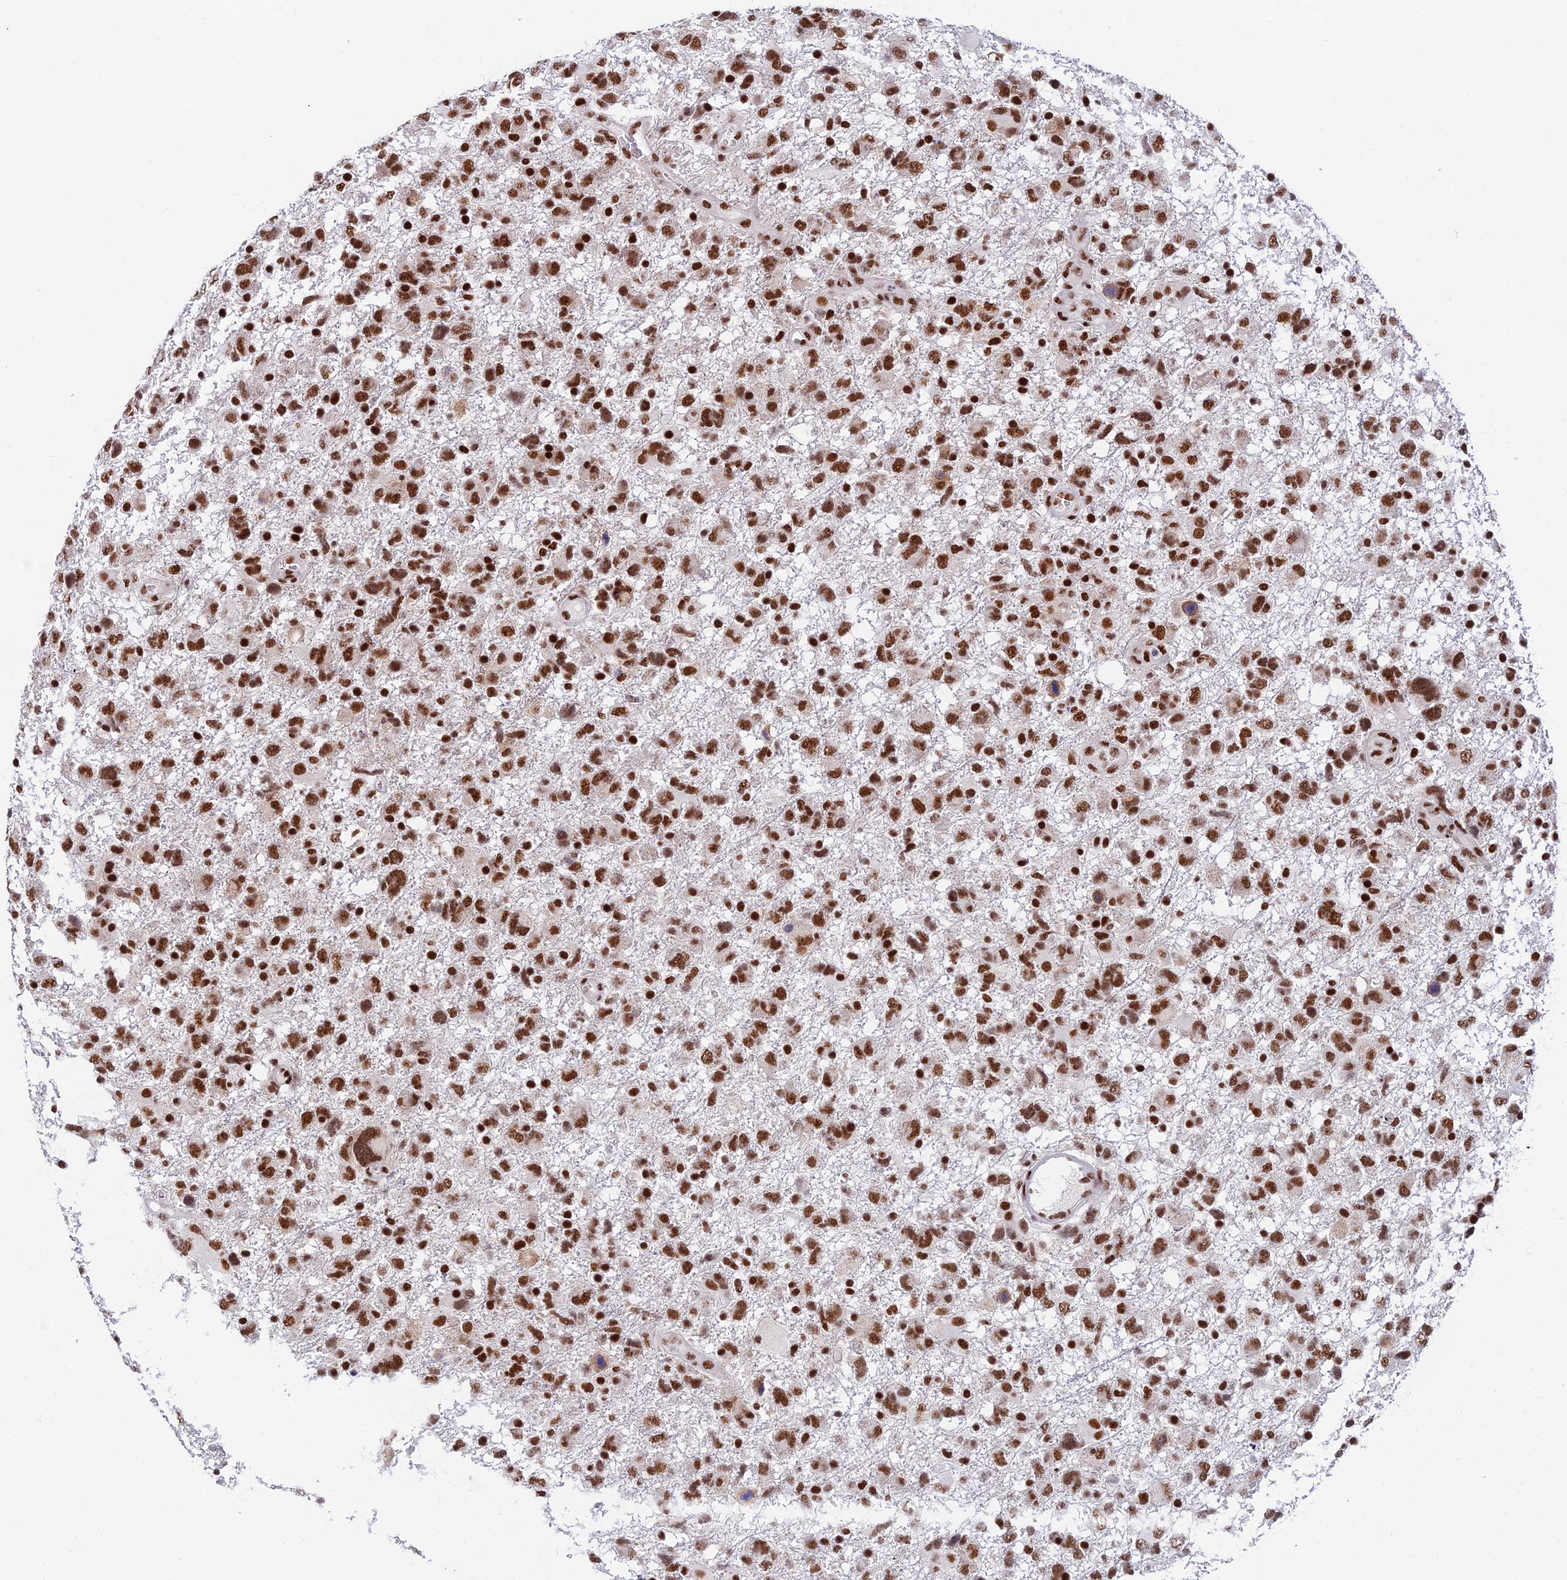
{"staining": {"intensity": "strong", "quantity": ">75%", "location": "nuclear"}, "tissue": "glioma", "cell_type": "Tumor cells", "image_type": "cancer", "snomed": [{"axis": "morphology", "description": "Glioma, malignant, High grade"}, {"axis": "topography", "description": "Brain"}], "caption": "This is an image of IHC staining of malignant high-grade glioma, which shows strong expression in the nuclear of tumor cells.", "gene": "USP22", "patient": {"sex": "male", "age": 61}}